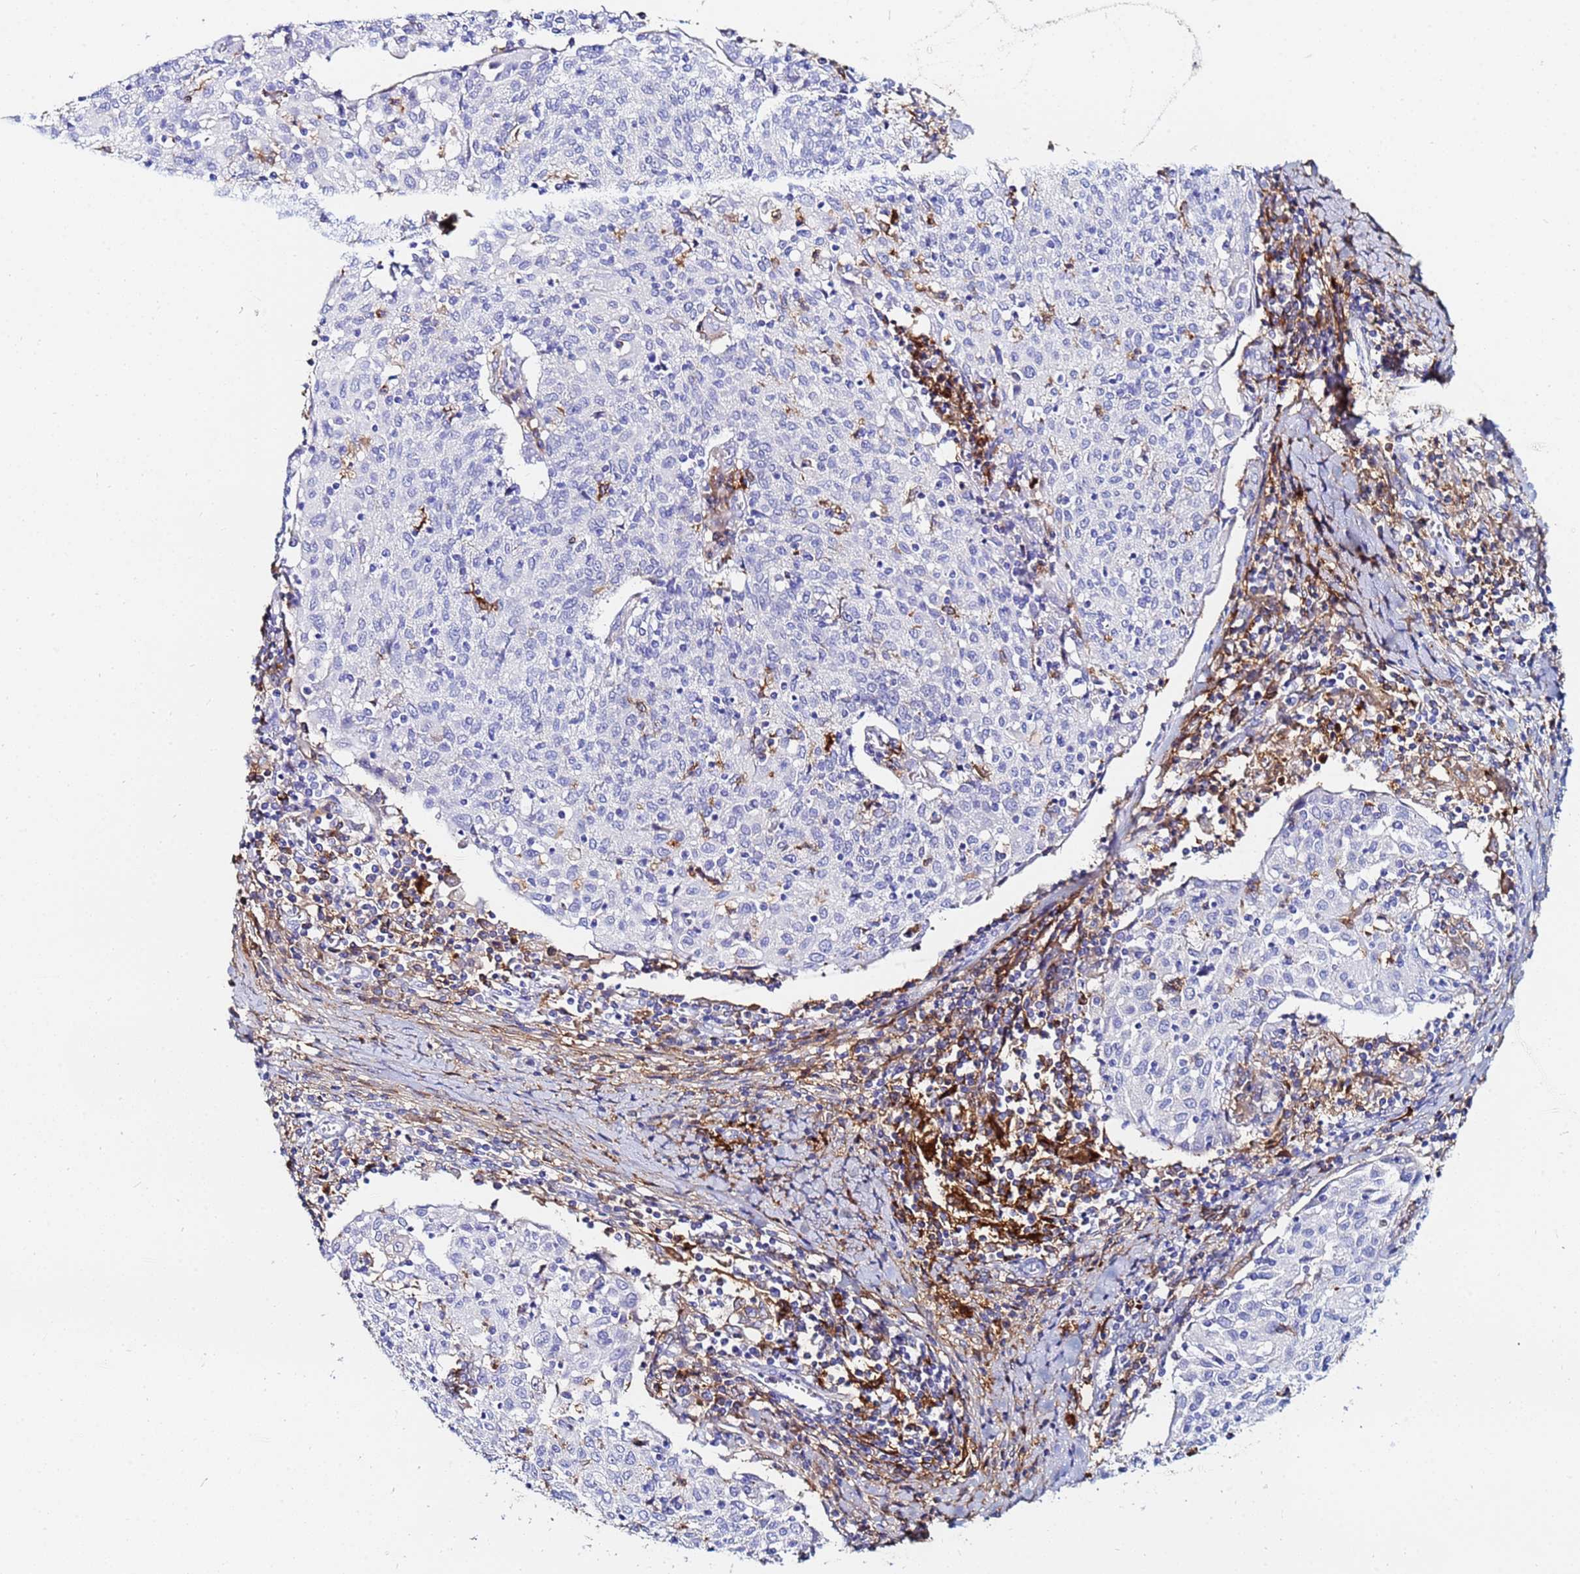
{"staining": {"intensity": "negative", "quantity": "none", "location": "none"}, "tissue": "cervical cancer", "cell_type": "Tumor cells", "image_type": "cancer", "snomed": [{"axis": "morphology", "description": "Squamous cell carcinoma, NOS"}, {"axis": "topography", "description": "Cervix"}], "caption": "High magnification brightfield microscopy of cervical cancer stained with DAB (3,3'-diaminobenzidine) (brown) and counterstained with hematoxylin (blue): tumor cells show no significant positivity. The staining was performed using DAB to visualize the protein expression in brown, while the nuclei were stained in blue with hematoxylin (Magnification: 20x).", "gene": "BASP1", "patient": {"sex": "female", "age": 52}}